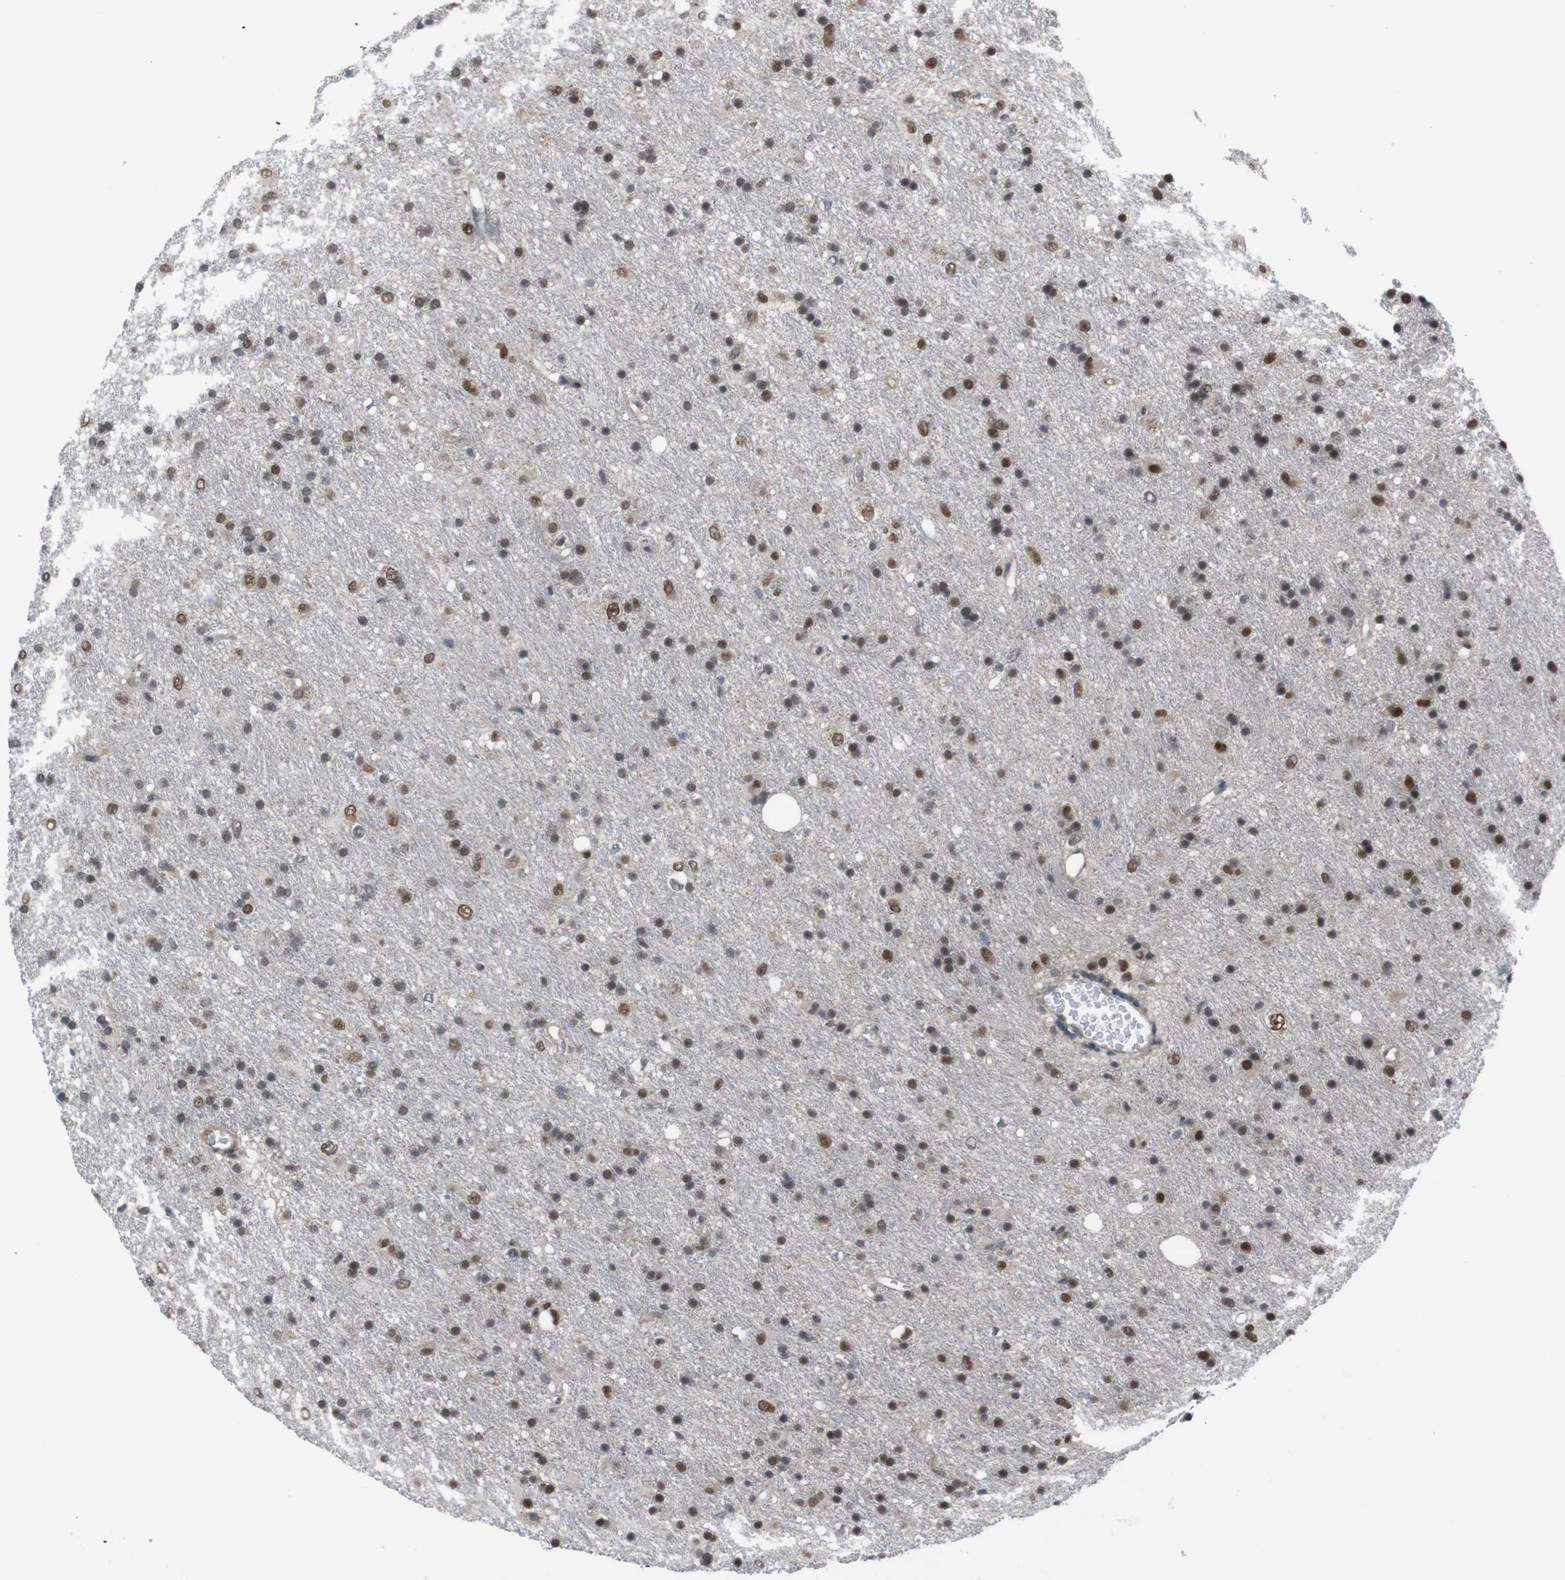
{"staining": {"intensity": "moderate", "quantity": ">75%", "location": "nuclear"}, "tissue": "glioma", "cell_type": "Tumor cells", "image_type": "cancer", "snomed": [{"axis": "morphology", "description": "Glioma, malignant, Low grade"}, {"axis": "topography", "description": "Brain"}], "caption": "DAB (3,3'-diaminobenzidine) immunohistochemical staining of glioma displays moderate nuclear protein expression in about >75% of tumor cells. The staining was performed using DAB (3,3'-diaminobenzidine) to visualize the protein expression in brown, while the nuclei were stained in blue with hematoxylin (Magnification: 20x).", "gene": "SS18L1", "patient": {"sex": "male", "age": 77}}